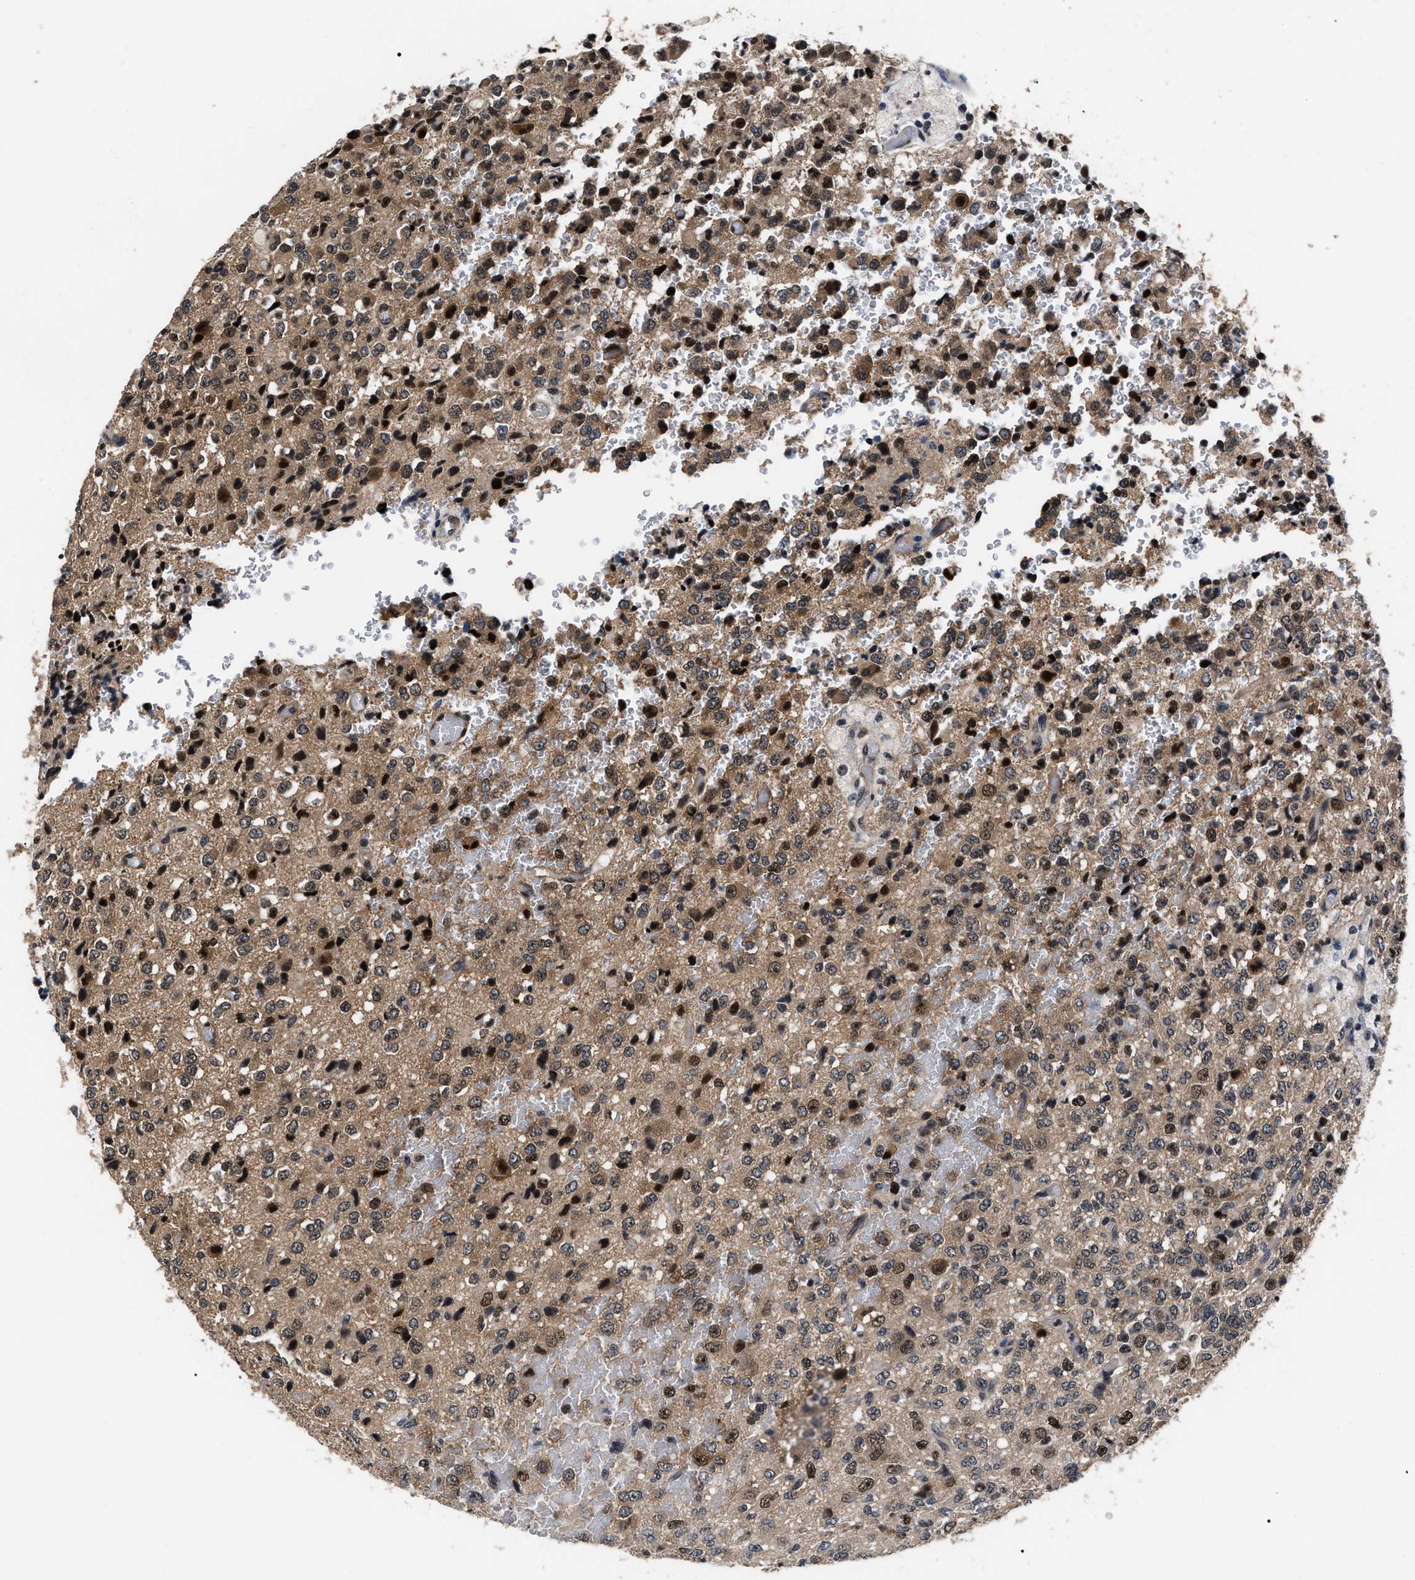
{"staining": {"intensity": "moderate", "quantity": ">75%", "location": "cytoplasmic/membranous,nuclear"}, "tissue": "glioma", "cell_type": "Tumor cells", "image_type": "cancer", "snomed": [{"axis": "morphology", "description": "Glioma, malignant, High grade"}, {"axis": "topography", "description": "pancreas cauda"}], "caption": "High-grade glioma (malignant) stained with DAB (3,3'-diaminobenzidine) immunohistochemistry (IHC) shows medium levels of moderate cytoplasmic/membranous and nuclear positivity in approximately >75% of tumor cells.", "gene": "CSNK2A1", "patient": {"sex": "male", "age": 60}}